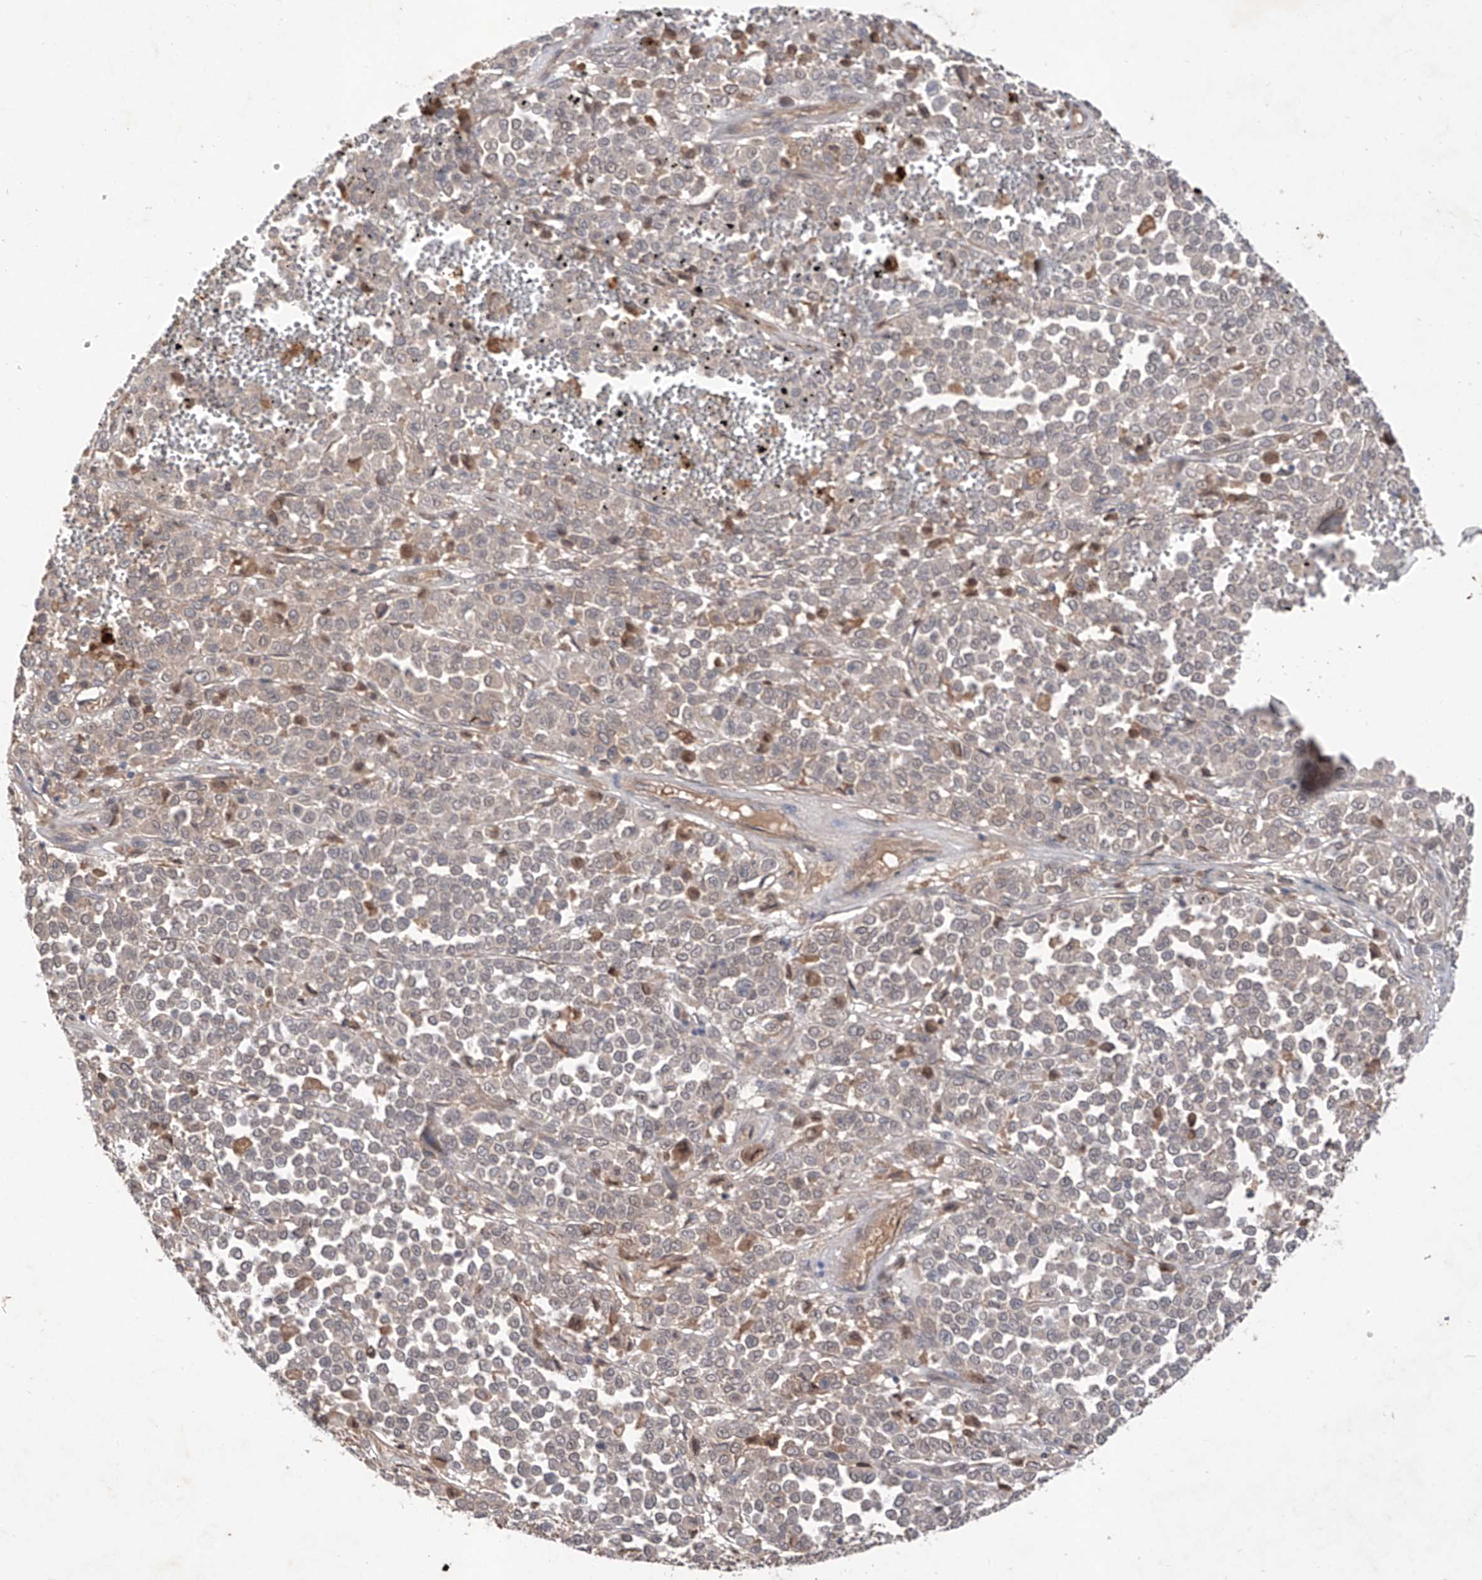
{"staining": {"intensity": "negative", "quantity": "none", "location": "none"}, "tissue": "melanoma", "cell_type": "Tumor cells", "image_type": "cancer", "snomed": [{"axis": "morphology", "description": "Malignant melanoma, Metastatic site"}, {"axis": "topography", "description": "Pancreas"}], "caption": "Immunohistochemistry micrograph of human melanoma stained for a protein (brown), which displays no staining in tumor cells.", "gene": "FAM135A", "patient": {"sex": "female", "age": 30}}